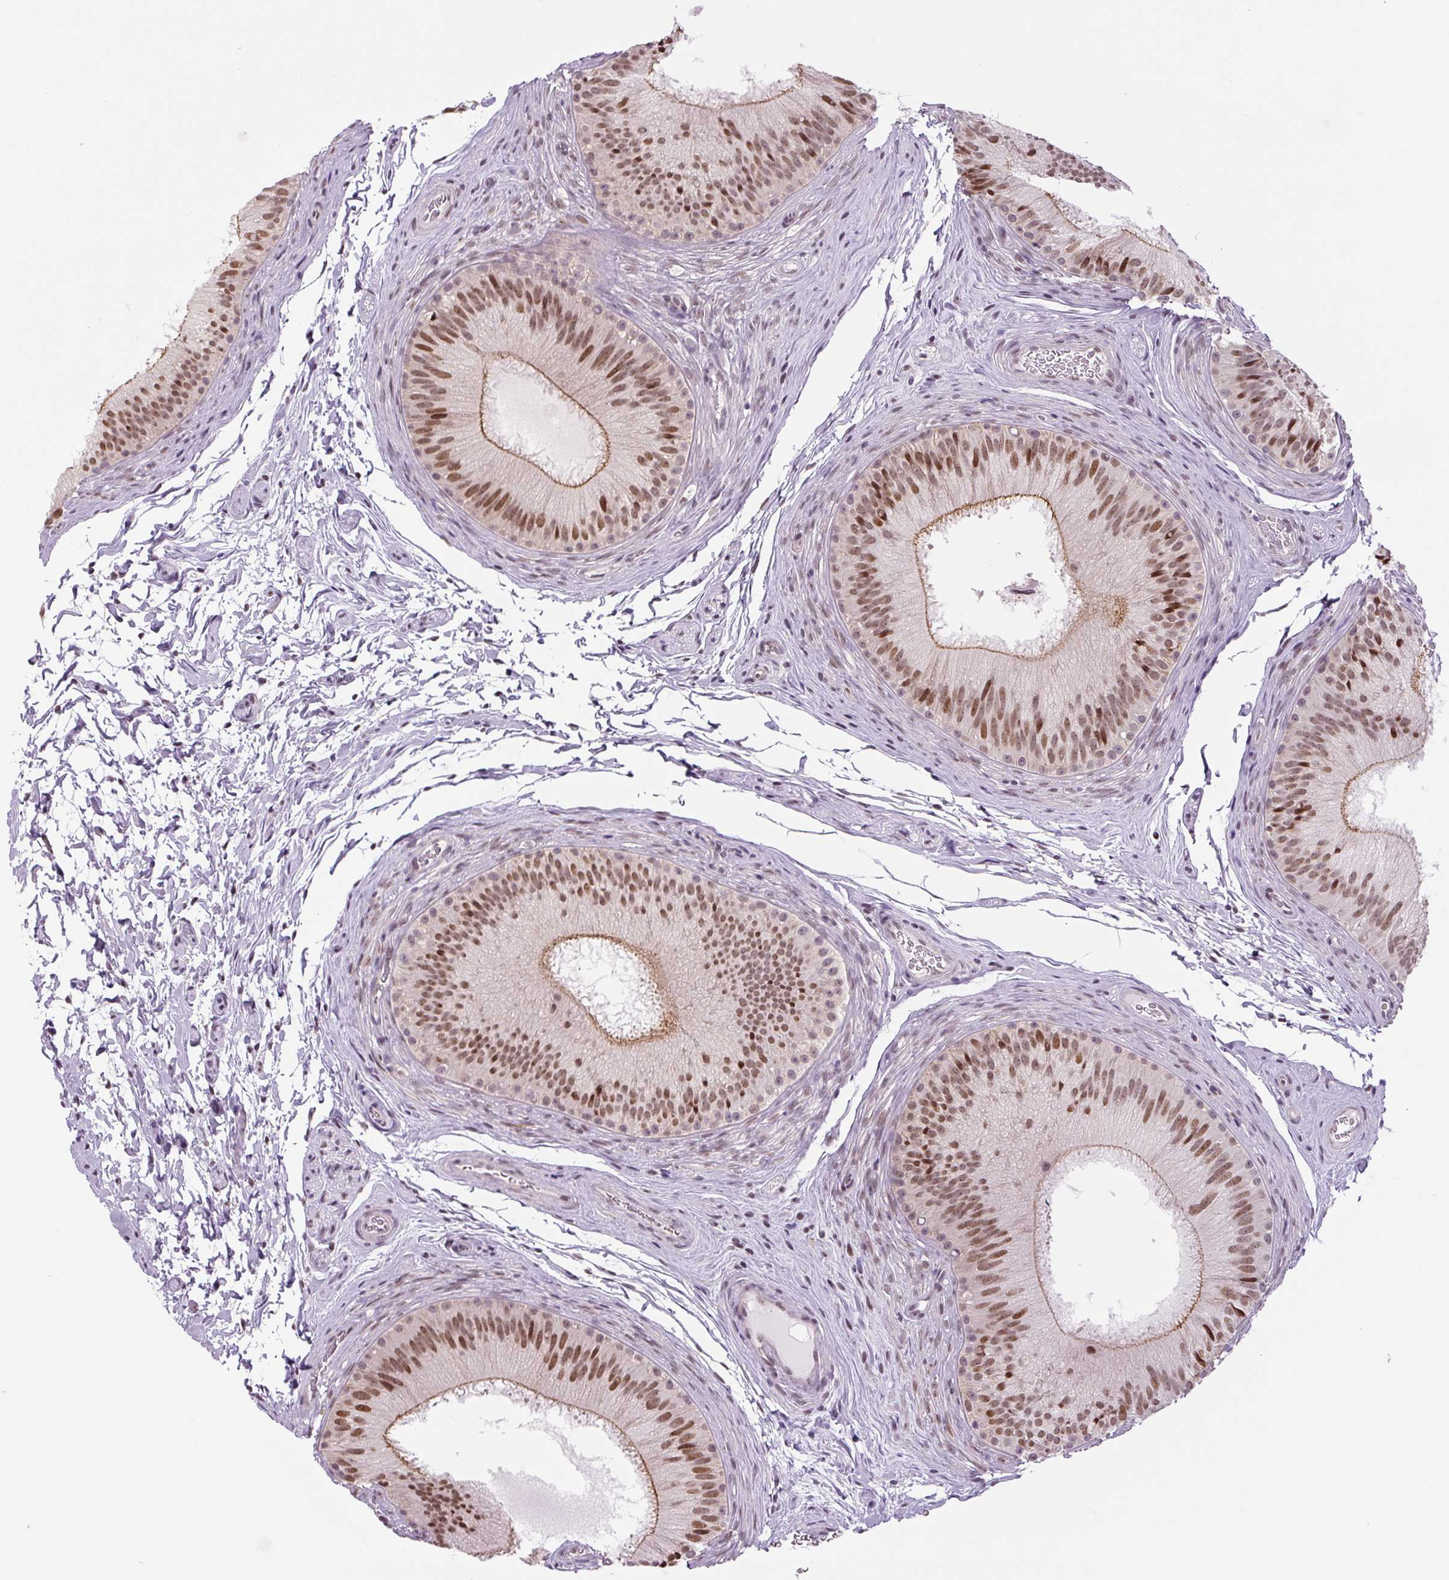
{"staining": {"intensity": "moderate", "quantity": ">75%", "location": "nuclear"}, "tissue": "epididymis", "cell_type": "Glandular cells", "image_type": "normal", "snomed": [{"axis": "morphology", "description": "Normal tissue, NOS"}, {"axis": "topography", "description": "Epididymis"}], "caption": "Immunohistochemical staining of normal epididymis displays medium levels of moderate nuclear expression in approximately >75% of glandular cells.", "gene": "TCFL5", "patient": {"sex": "male", "age": 24}}